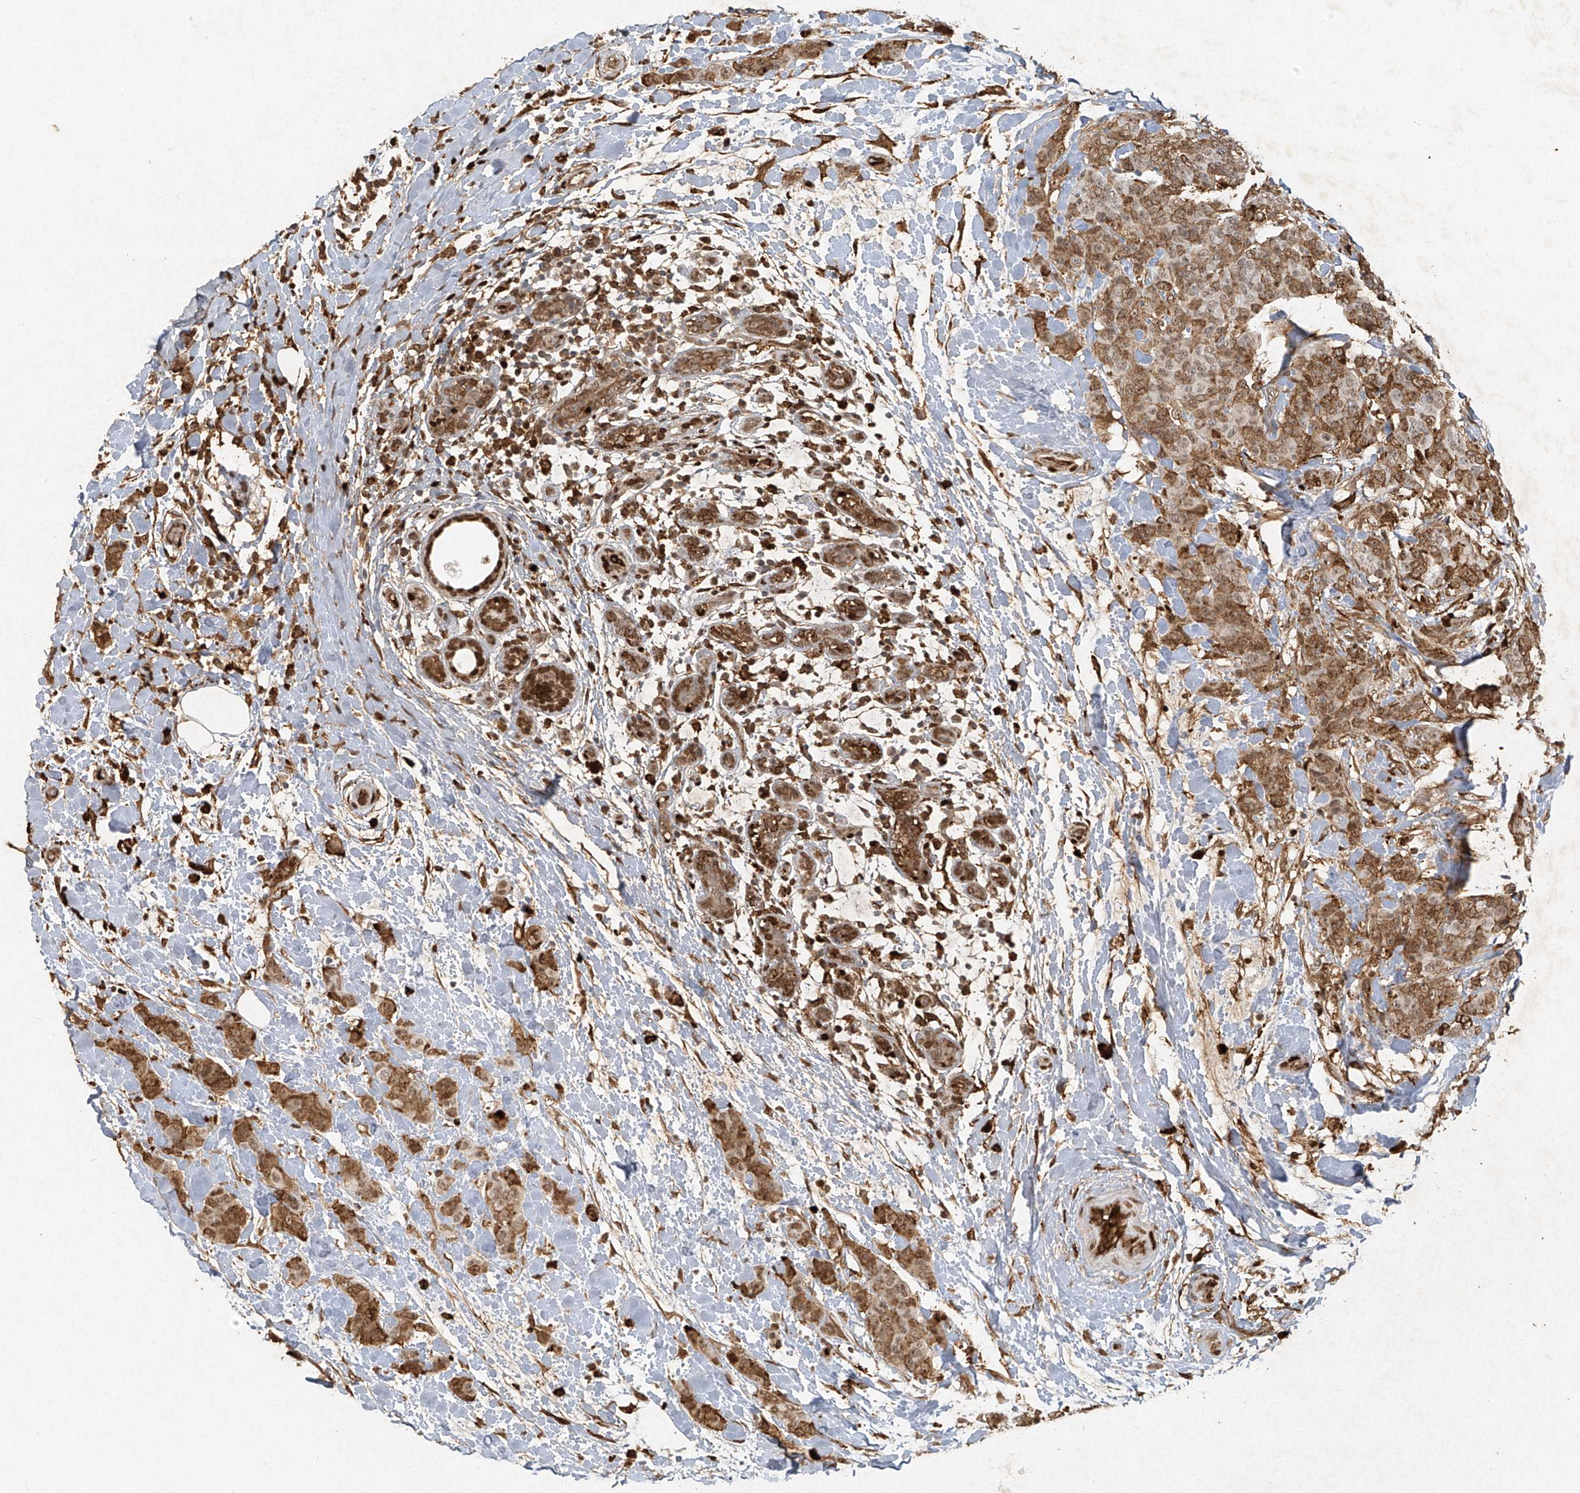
{"staining": {"intensity": "moderate", "quantity": ">75%", "location": "cytoplasmic/membranous,nuclear"}, "tissue": "breast cancer", "cell_type": "Tumor cells", "image_type": "cancer", "snomed": [{"axis": "morphology", "description": "Normal tissue, NOS"}, {"axis": "morphology", "description": "Duct carcinoma"}, {"axis": "topography", "description": "Breast"}], "caption": "Immunohistochemistry histopathology image of neoplastic tissue: breast cancer (intraductal carcinoma) stained using immunohistochemistry (IHC) displays medium levels of moderate protein expression localized specifically in the cytoplasmic/membranous and nuclear of tumor cells, appearing as a cytoplasmic/membranous and nuclear brown color.", "gene": "ATRIP", "patient": {"sex": "female", "age": 40}}